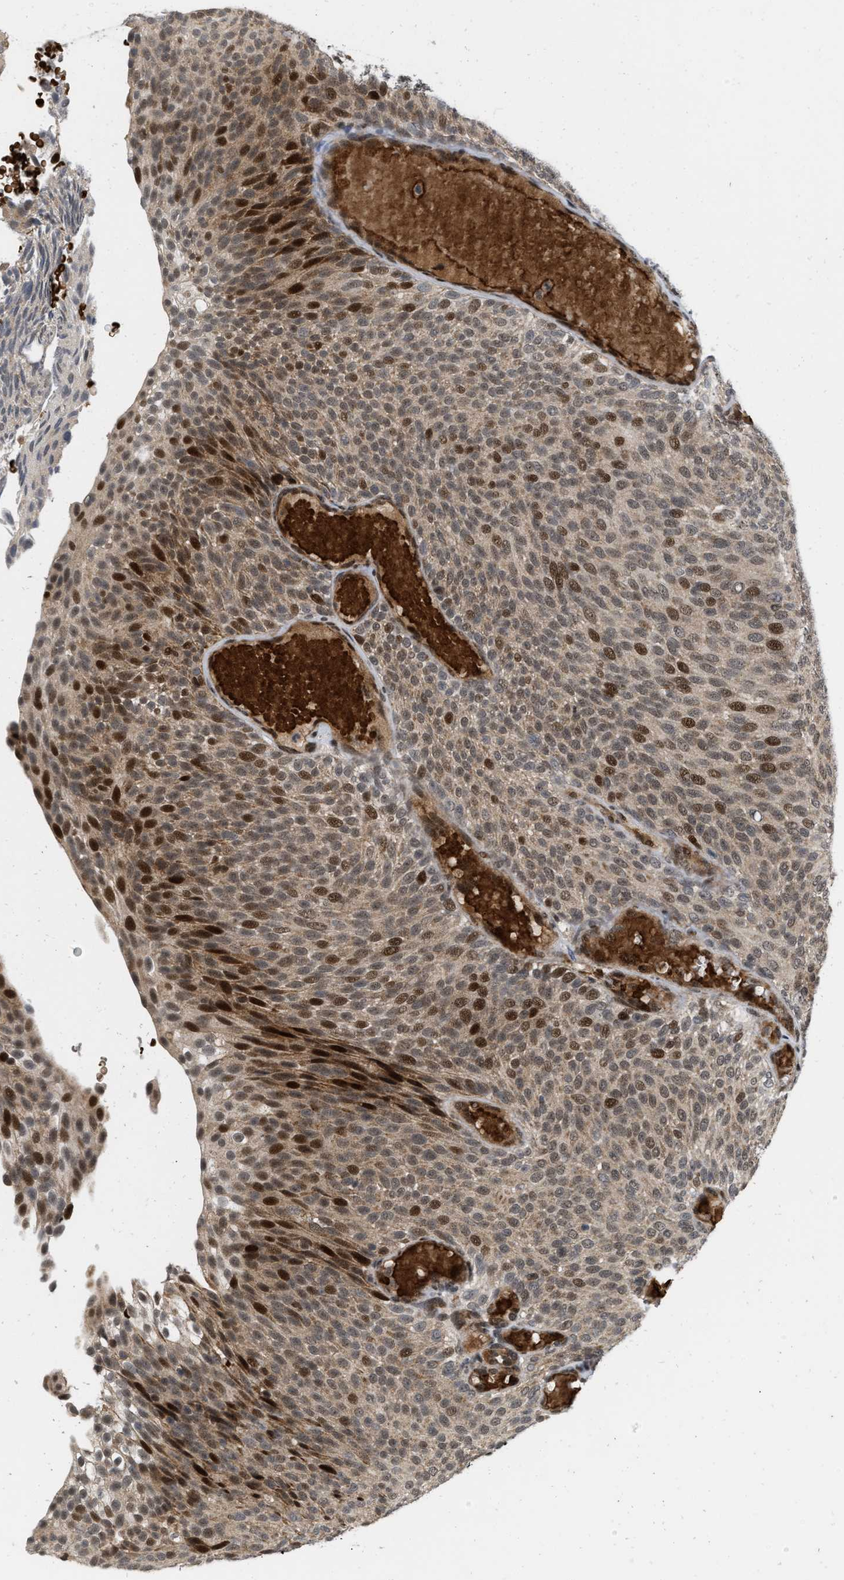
{"staining": {"intensity": "strong", "quantity": "25%-75%", "location": "nuclear"}, "tissue": "urothelial cancer", "cell_type": "Tumor cells", "image_type": "cancer", "snomed": [{"axis": "morphology", "description": "Urothelial carcinoma, Low grade"}, {"axis": "topography", "description": "Urinary bladder"}], "caption": "High-magnification brightfield microscopy of urothelial carcinoma (low-grade) stained with DAB (3,3'-diaminobenzidine) (brown) and counterstained with hematoxylin (blue). tumor cells exhibit strong nuclear staining is seen in approximately25%-75% of cells.", "gene": "ANKRD11", "patient": {"sex": "male", "age": 78}}